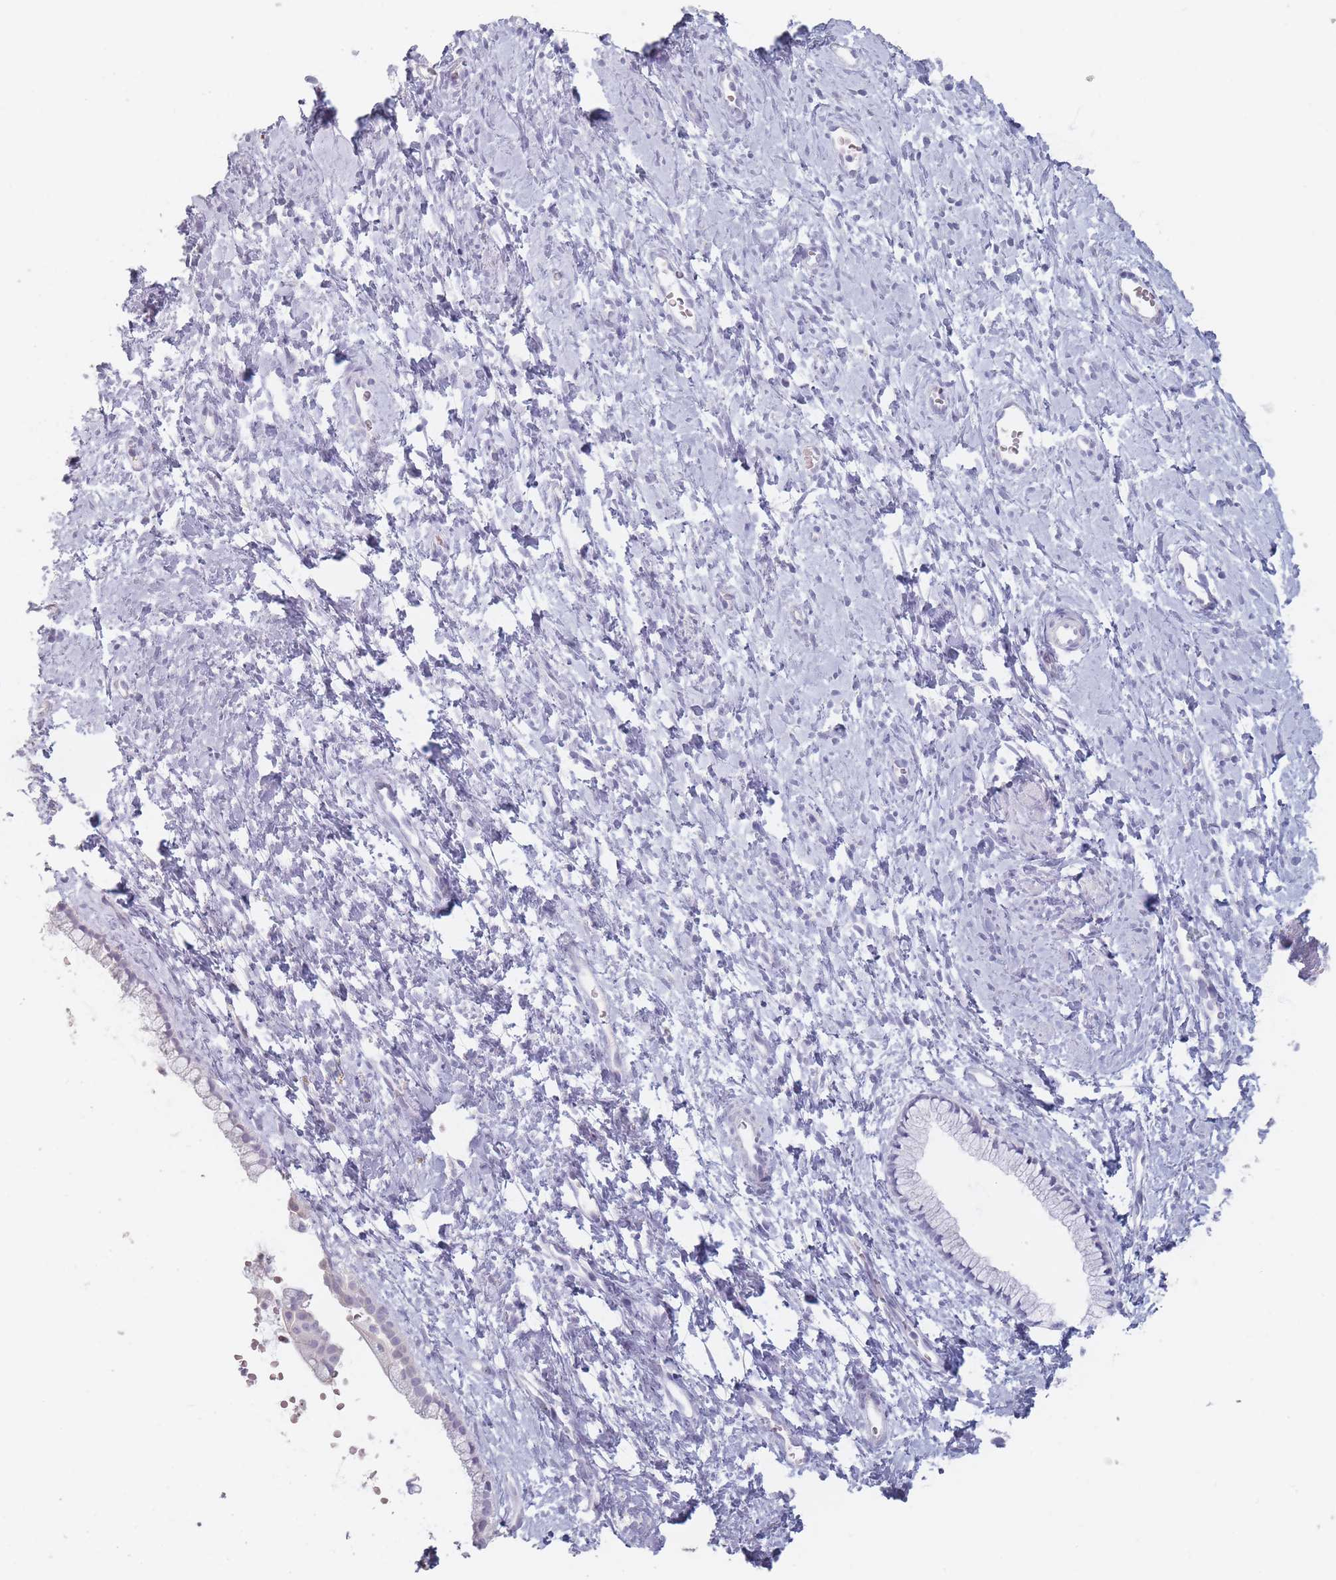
{"staining": {"intensity": "negative", "quantity": "none", "location": "none"}, "tissue": "cervix", "cell_type": "Glandular cells", "image_type": "normal", "snomed": [{"axis": "morphology", "description": "Normal tissue, NOS"}, {"axis": "topography", "description": "Cervix"}], "caption": "IHC image of benign cervix: human cervix stained with DAB (3,3'-diaminobenzidine) displays no significant protein staining in glandular cells. (Brightfield microscopy of DAB (3,3'-diaminobenzidine) IHC at high magnification).", "gene": "HELZ2", "patient": {"sex": "female", "age": 57}}